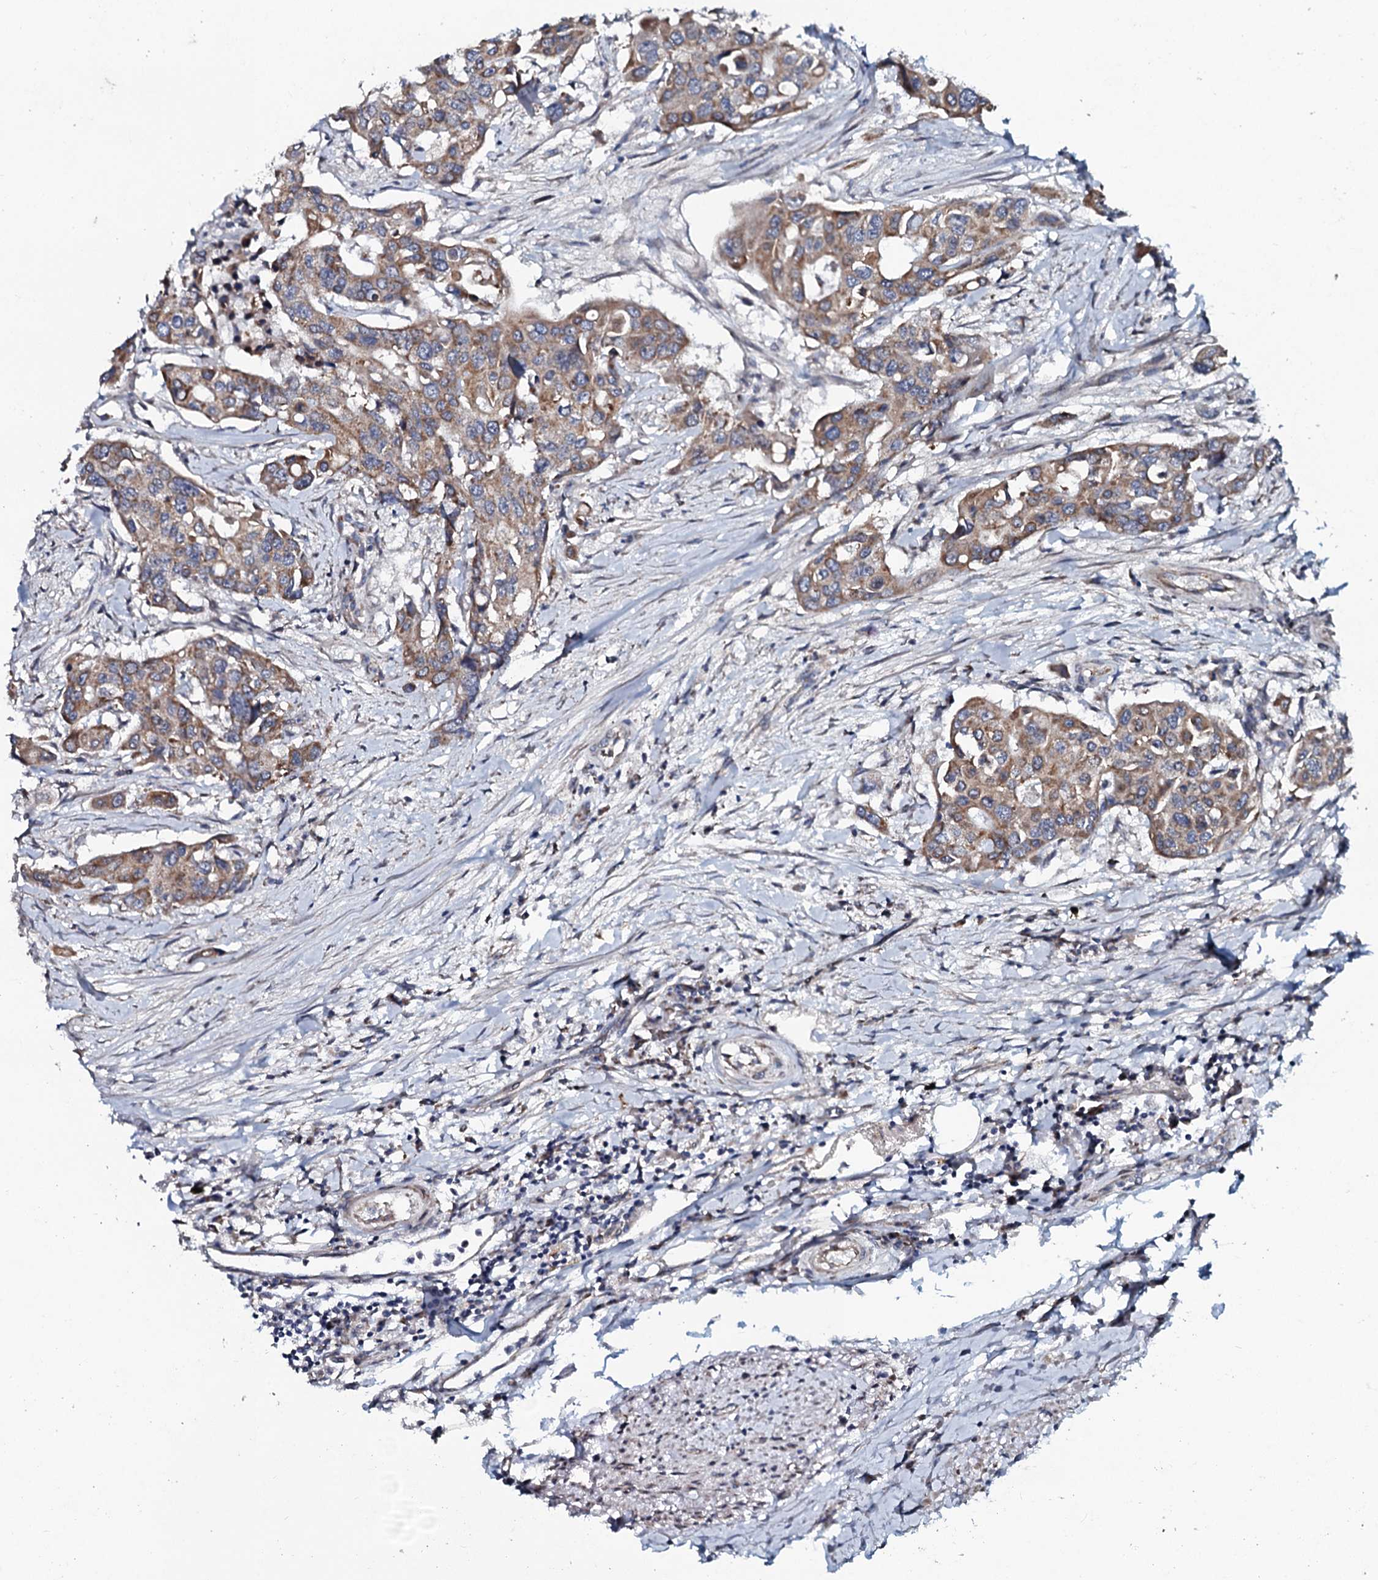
{"staining": {"intensity": "moderate", "quantity": "25%-75%", "location": "cytoplasmic/membranous"}, "tissue": "colorectal cancer", "cell_type": "Tumor cells", "image_type": "cancer", "snomed": [{"axis": "morphology", "description": "Adenocarcinoma, NOS"}, {"axis": "topography", "description": "Colon"}], "caption": "Tumor cells exhibit moderate cytoplasmic/membranous positivity in approximately 25%-75% of cells in colorectal cancer.", "gene": "KCTD4", "patient": {"sex": "male", "age": 77}}